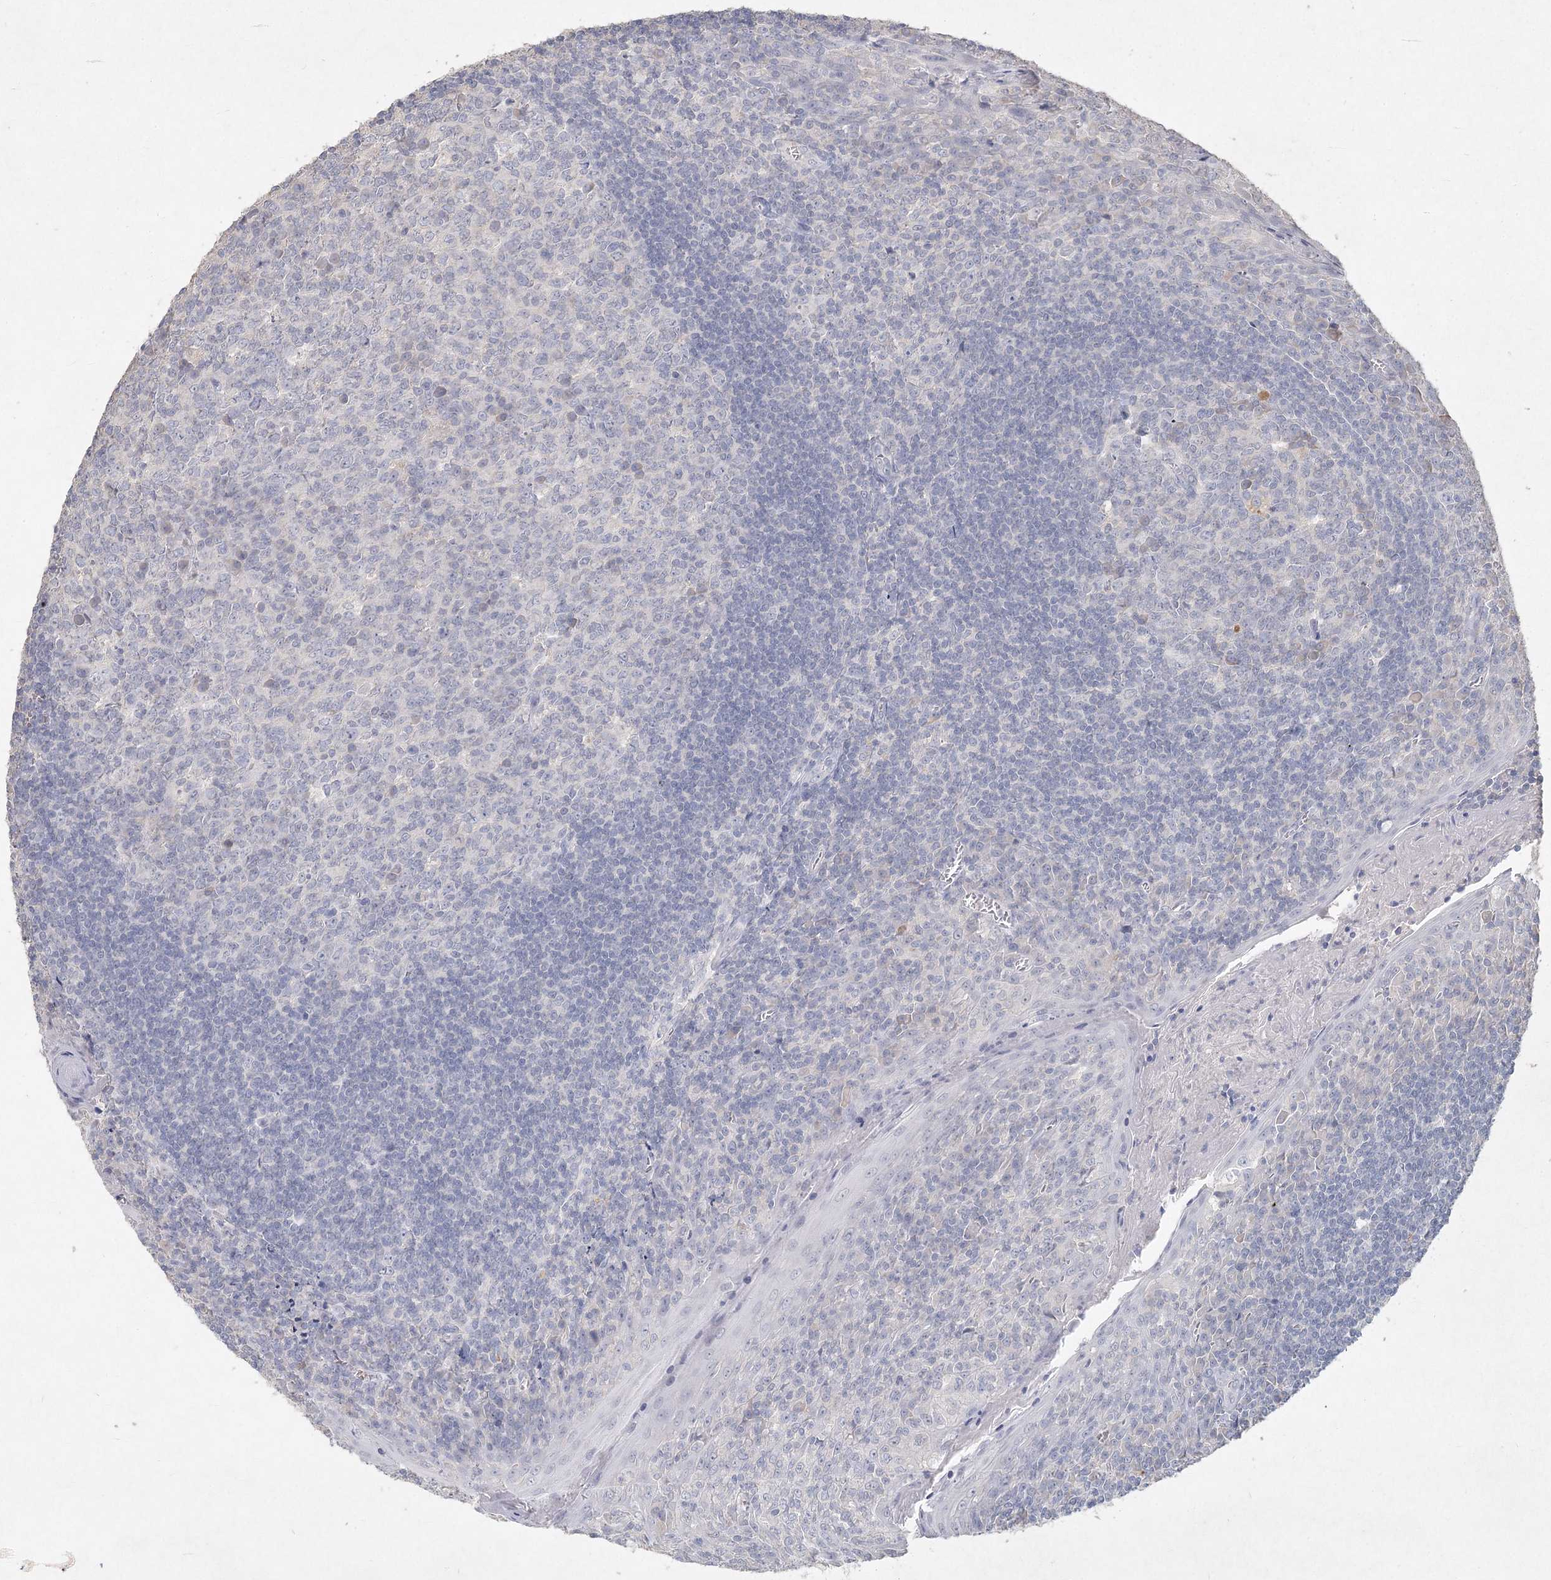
{"staining": {"intensity": "negative", "quantity": "none", "location": "none"}, "tissue": "tonsil", "cell_type": "Germinal center cells", "image_type": "normal", "snomed": [{"axis": "morphology", "description": "Normal tissue, NOS"}, {"axis": "topography", "description": "Tonsil"}], "caption": "Human tonsil stained for a protein using IHC exhibits no staining in germinal center cells.", "gene": "ARSI", "patient": {"sex": "male", "age": 27}}